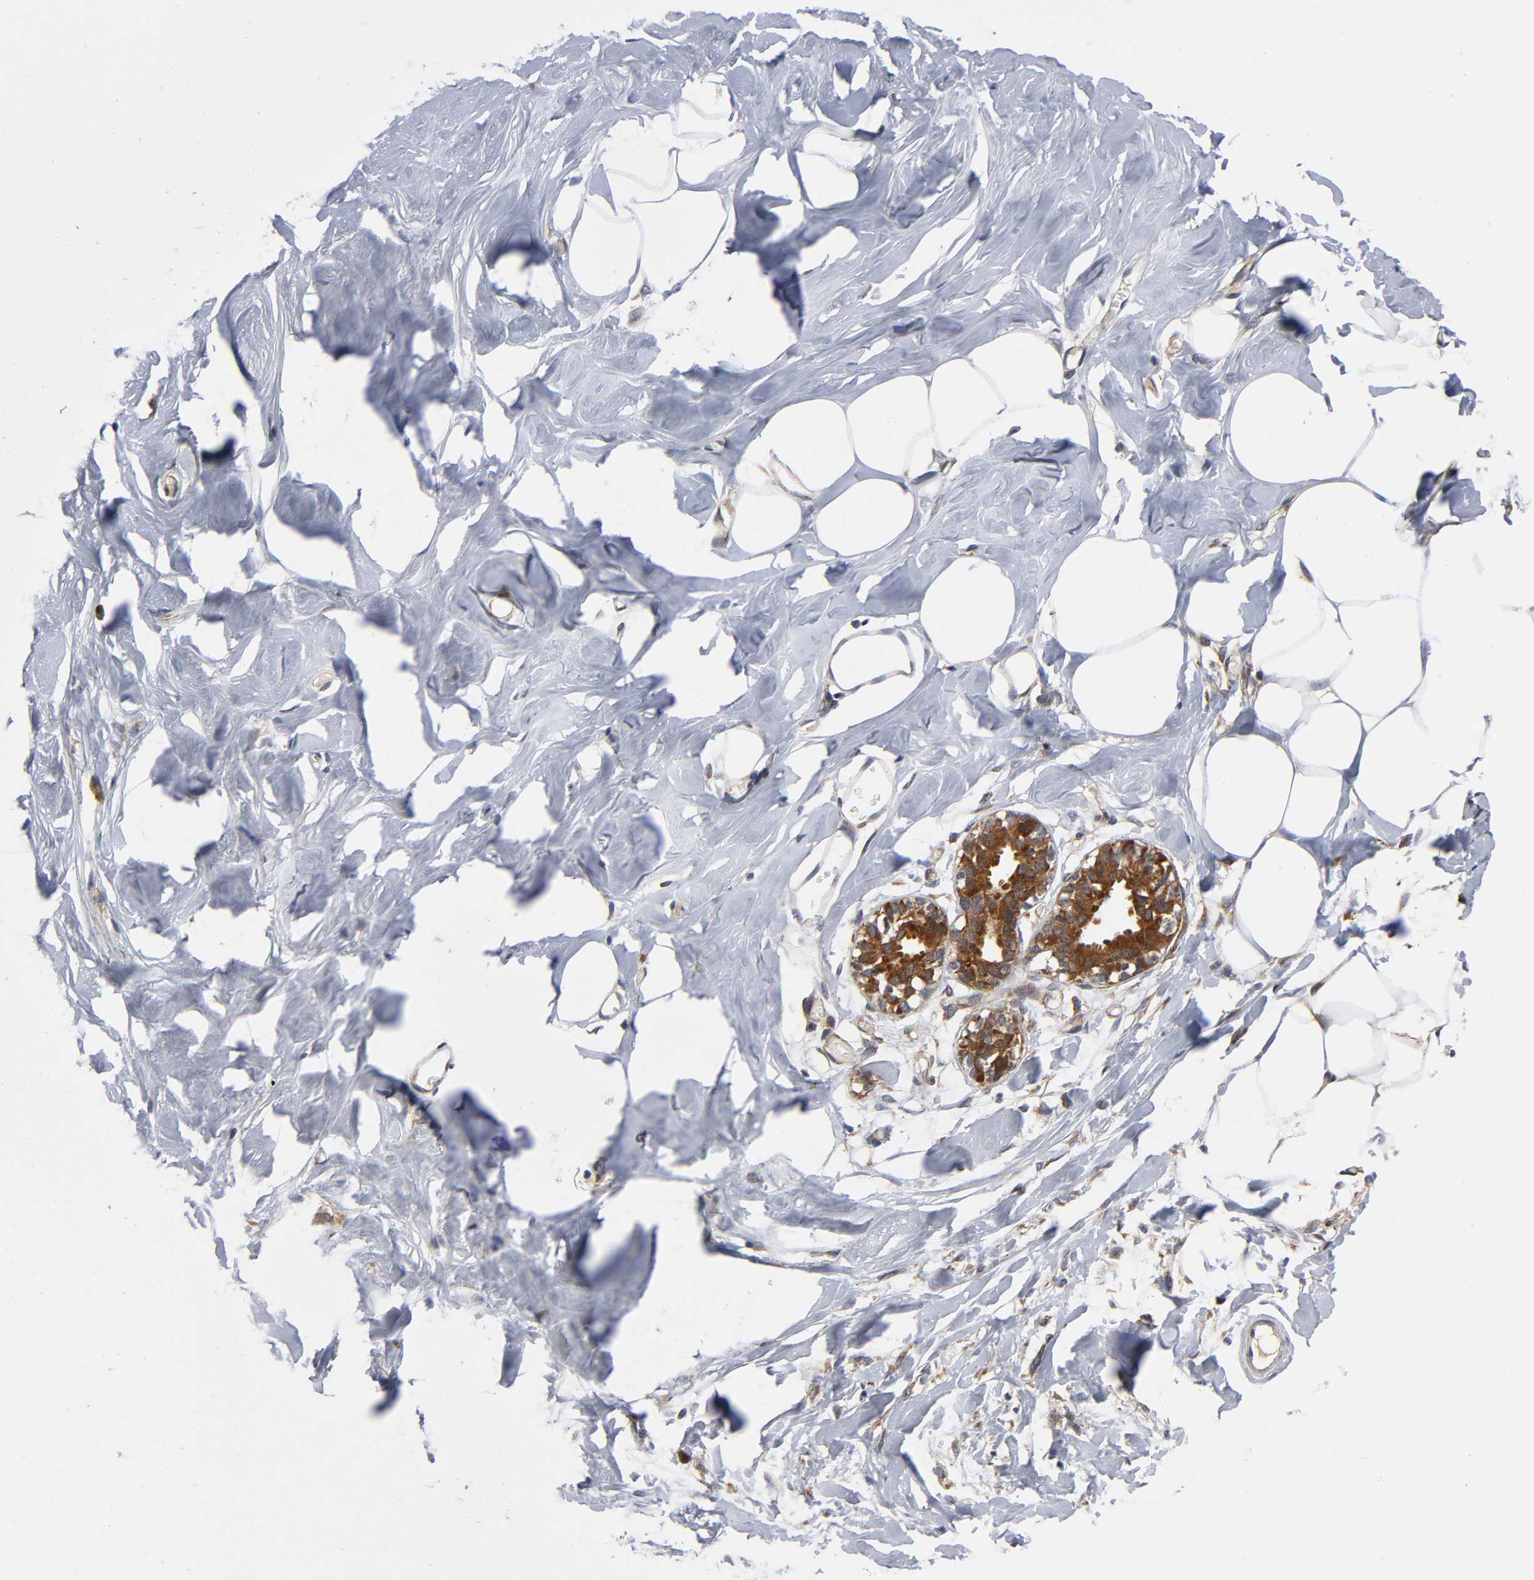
{"staining": {"intensity": "negative", "quantity": "none", "location": "none"}, "tissue": "breast", "cell_type": "Adipocytes", "image_type": "normal", "snomed": [{"axis": "morphology", "description": "Normal tissue, NOS"}, {"axis": "topography", "description": "Breast"}, {"axis": "topography", "description": "Adipose tissue"}], "caption": "DAB (3,3'-diaminobenzidine) immunohistochemical staining of benign breast exhibits no significant expression in adipocytes.", "gene": "EIF5", "patient": {"sex": "female", "age": 25}}